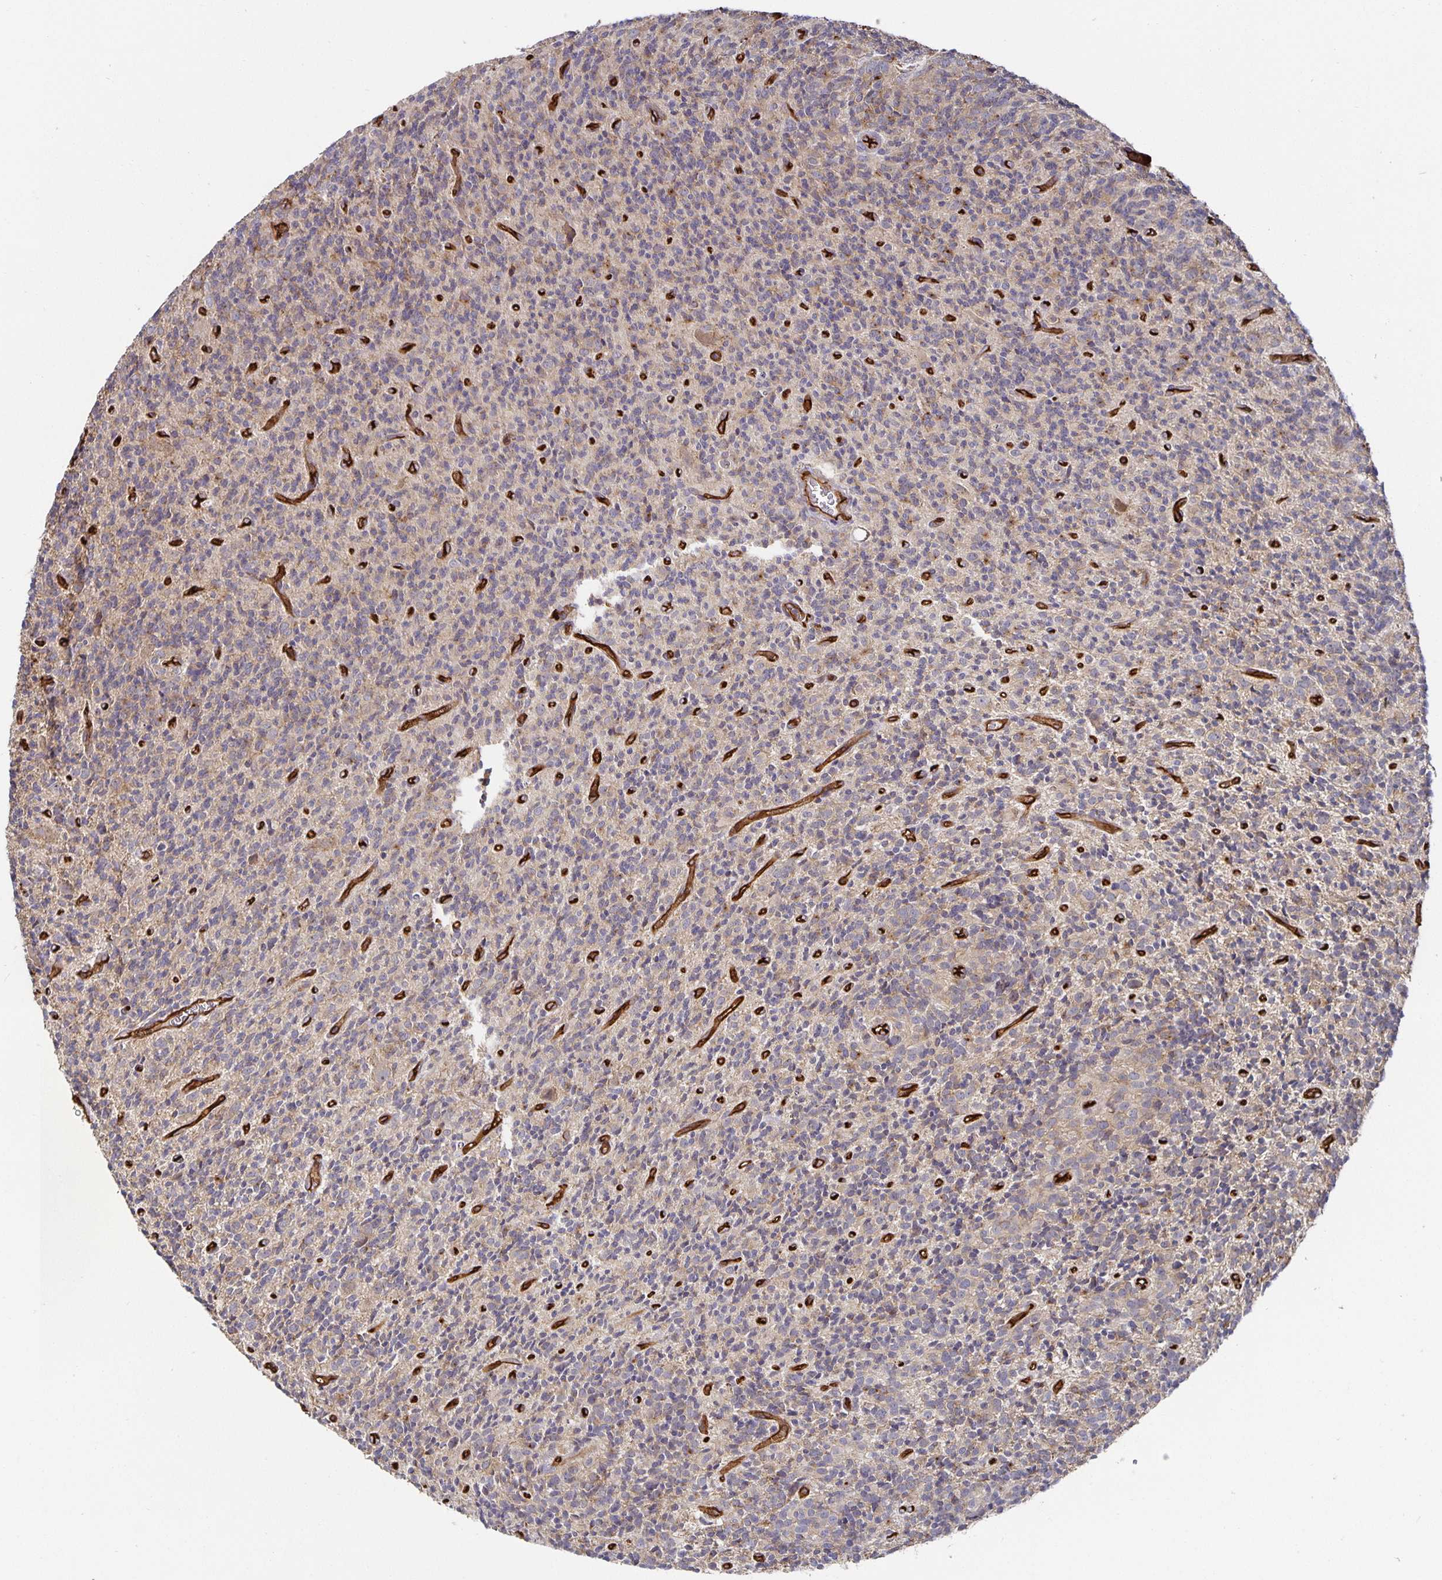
{"staining": {"intensity": "weak", "quantity": "<25%", "location": "cytoplasmic/membranous"}, "tissue": "glioma", "cell_type": "Tumor cells", "image_type": "cancer", "snomed": [{"axis": "morphology", "description": "Glioma, malignant, High grade"}, {"axis": "topography", "description": "Brain"}], "caption": "Tumor cells are negative for protein expression in human malignant glioma (high-grade).", "gene": "PODXL", "patient": {"sex": "male", "age": 76}}